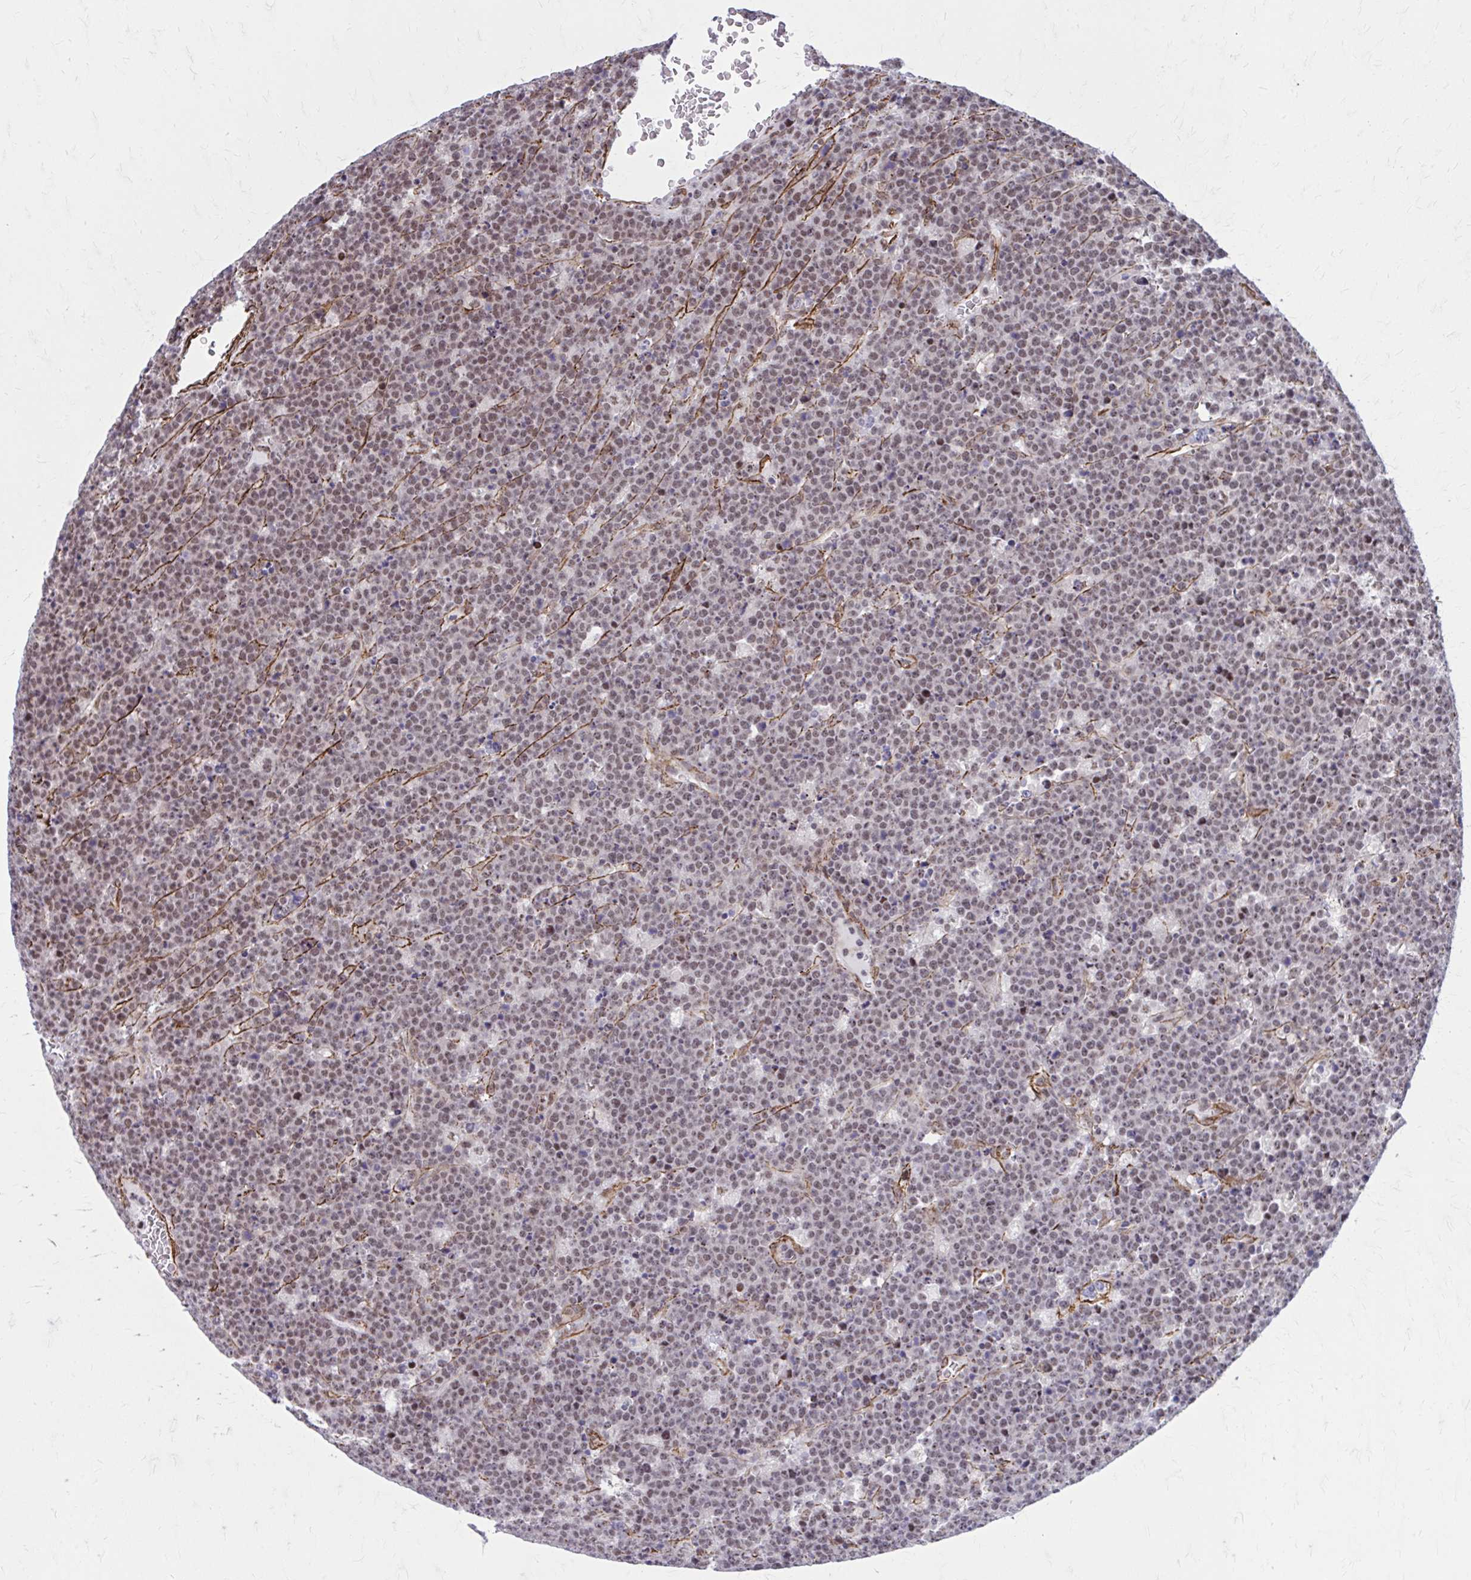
{"staining": {"intensity": "moderate", "quantity": "25%-75%", "location": "nuclear"}, "tissue": "lymphoma", "cell_type": "Tumor cells", "image_type": "cancer", "snomed": [{"axis": "morphology", "description": "Malignant lymphoma, non-Hodgkin's type, High grade"}, {"axis": "topography", "description": "Ovary"}], "caption": "Immunohistochemical staining of human malignant lymphoma, non-Hodgkin's type (high-grade) reveals medium levels of moderate nuclear protein expression in about 25%-75% of tumor cells.", "gene": "NRBF2", "patient": {"sex": "female", "age": 56}}